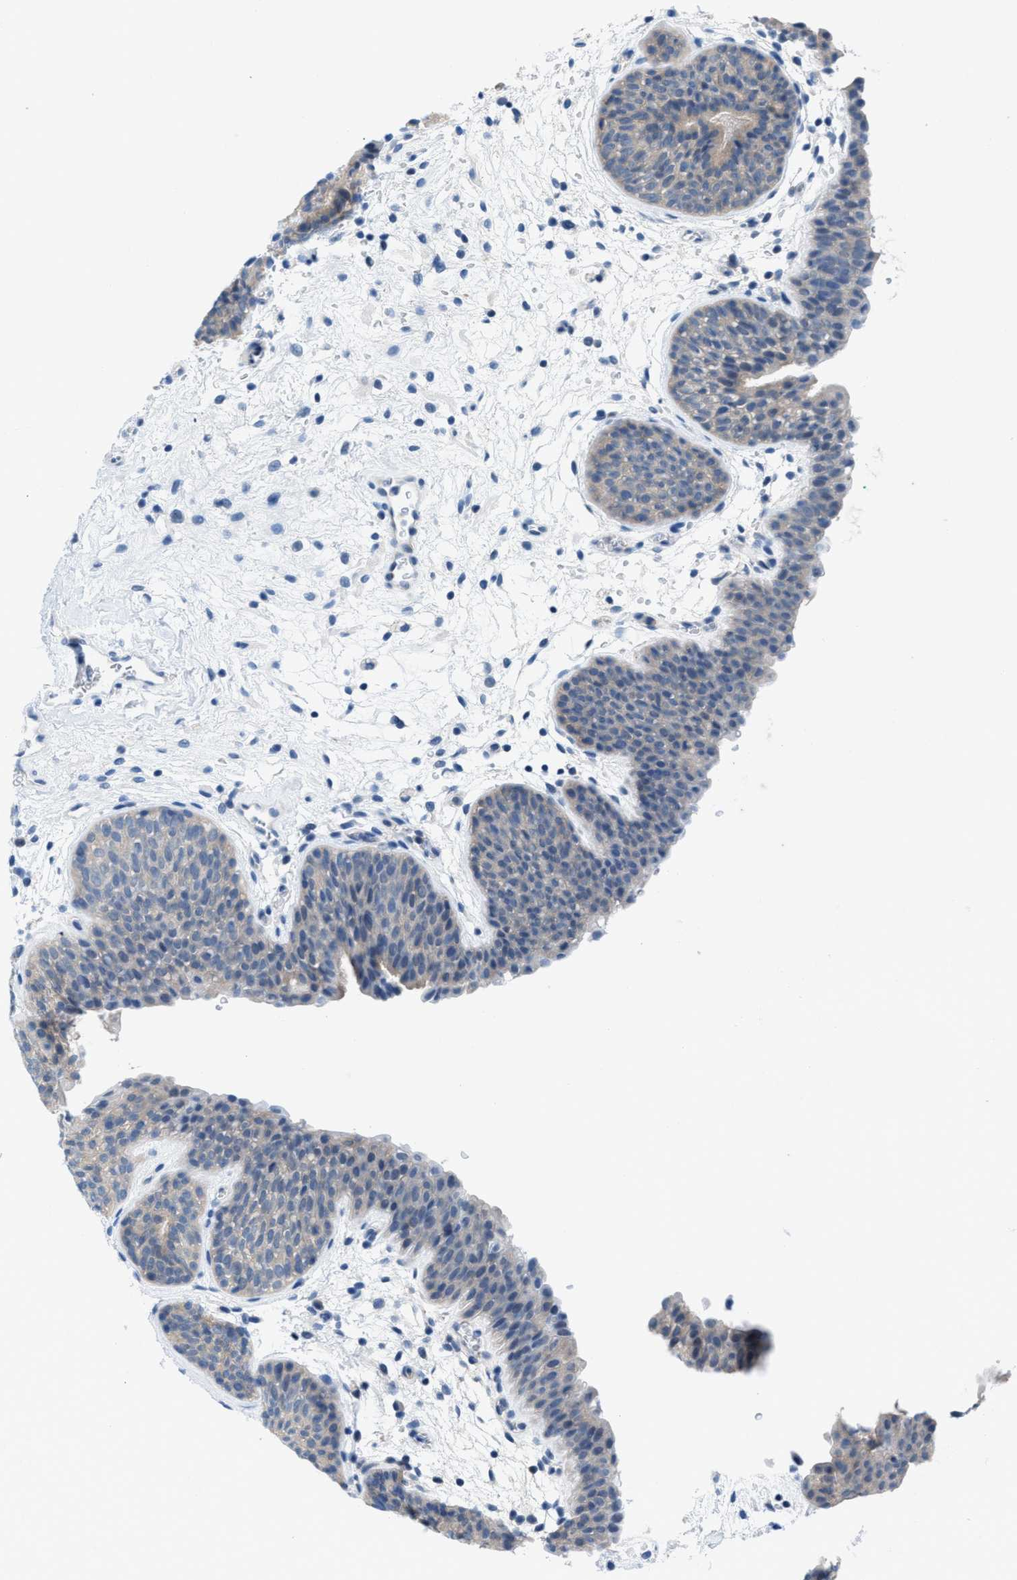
{"staining": {"intensity": "negative", "quantity": "none", "location": "none"}, "tissue": "urinary bladder", "cell_type": "Urothelial cells", "image_type": "normal", "snomed": [{"axis": "morphology", "description": "Normal tissue, NOS"}, {"axis": "topography", "description": "Urinary bladder"}], "caption": "An immunohistochemistry (IHC) image of benign urinary bladder is shown. There is no staining in urothelial cells of urinary bladder.", "gene": "NUDT5", "patient": {"sex": "male", "age": 37}}